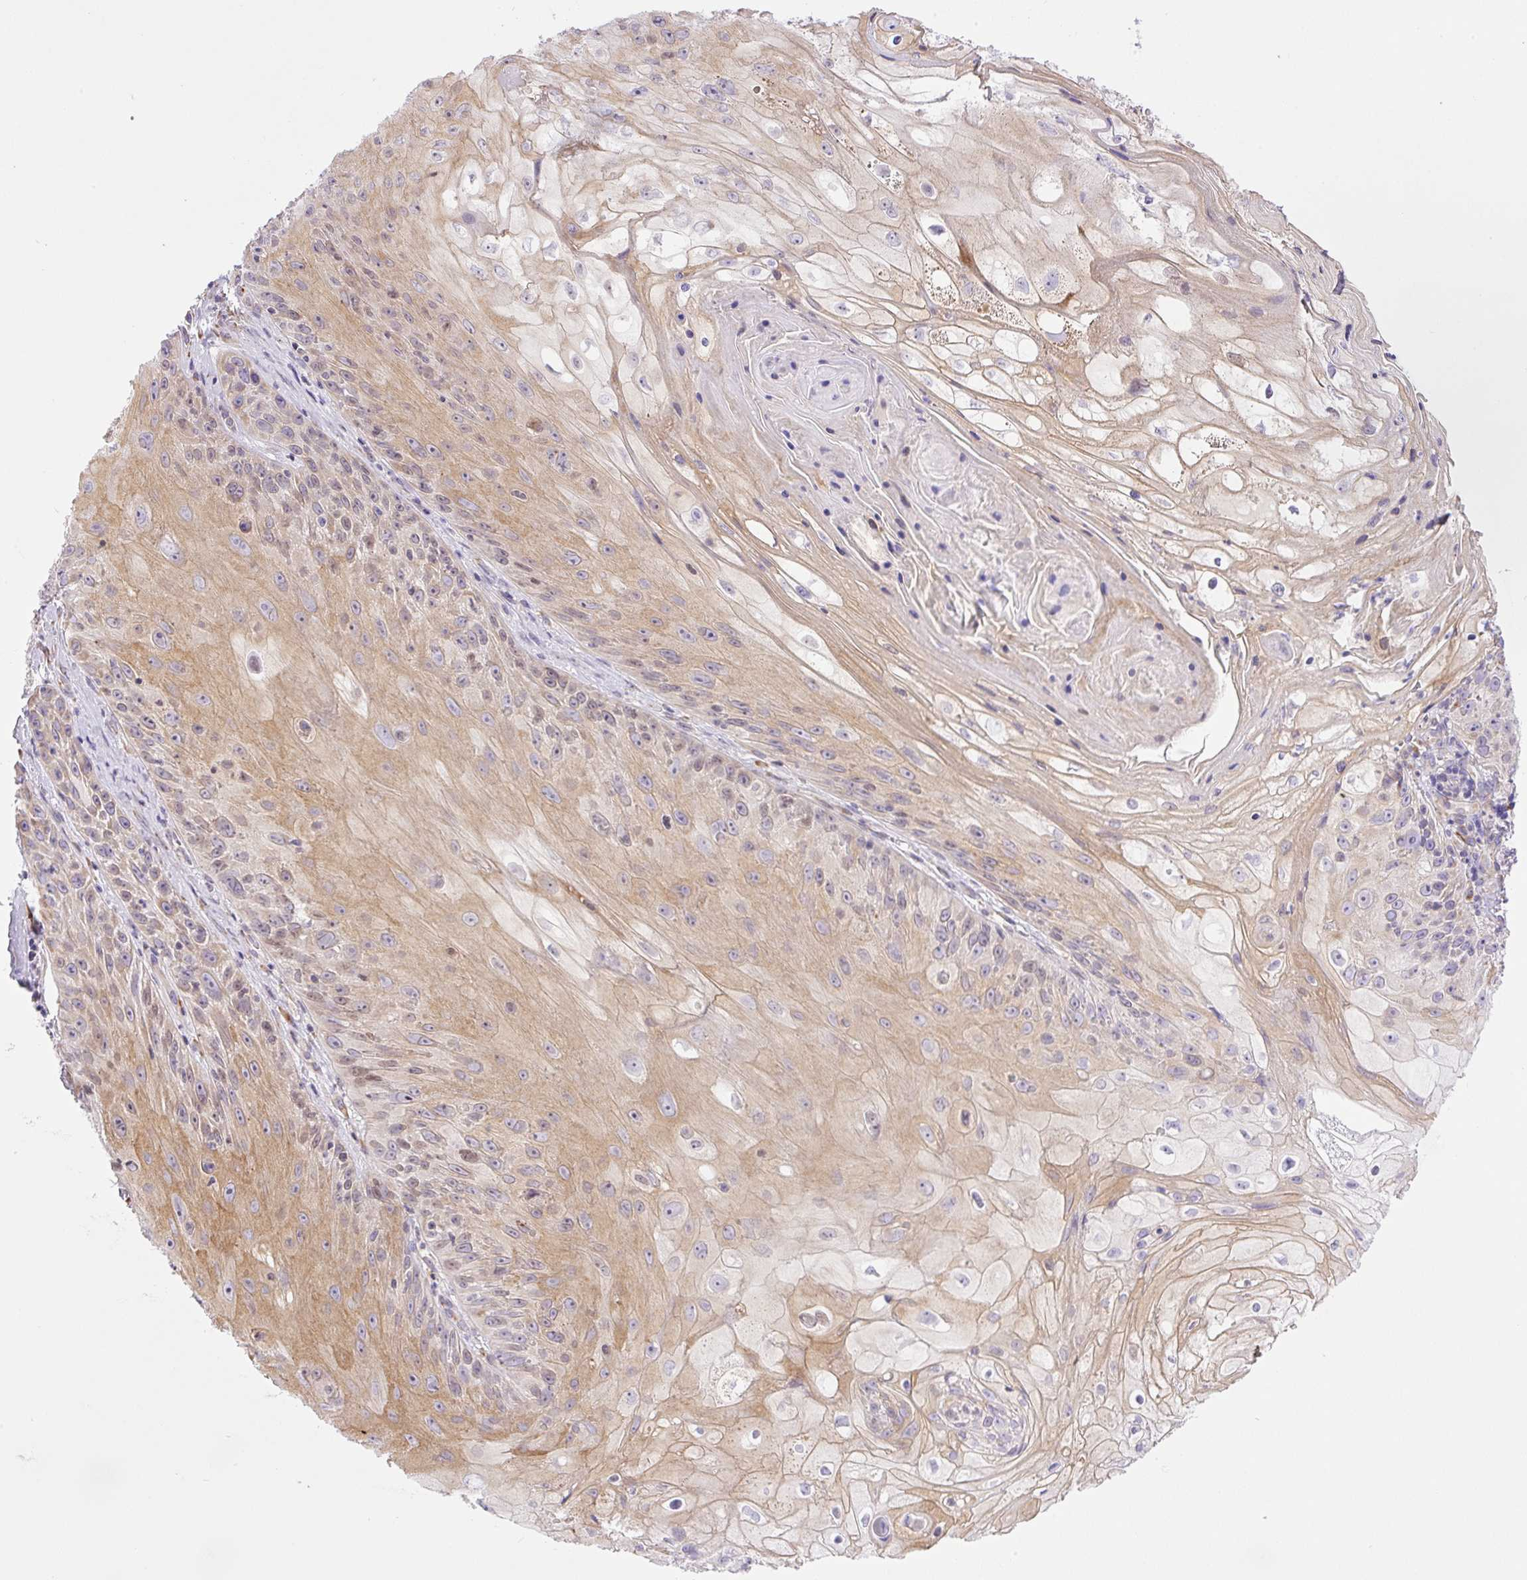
{"staining": {"intensity": "moderate", "quantity": "25%-75%", "location": "cytoplasmic/membranous"}, "tissue": "skin cancer", "cell_type": "Tumor cells", "image_type": "cancer", "snomed": [{"axis": "morphology", "description": "Squamous cell carcinoma, NOS"}, {"axis": "topography", "description": "Skin"}, {"axis": "topography", "description": "Vulva"}], "caption": "DAB immunohistochemical staining of squamous cell carcinoma (skin) exhibits moderate cytoplasmic/membranous protein positivity in approximately 25%-75% of tumor cells.", "gene": "POFUT1", "patient": {"sex": "female", "age": 76}}